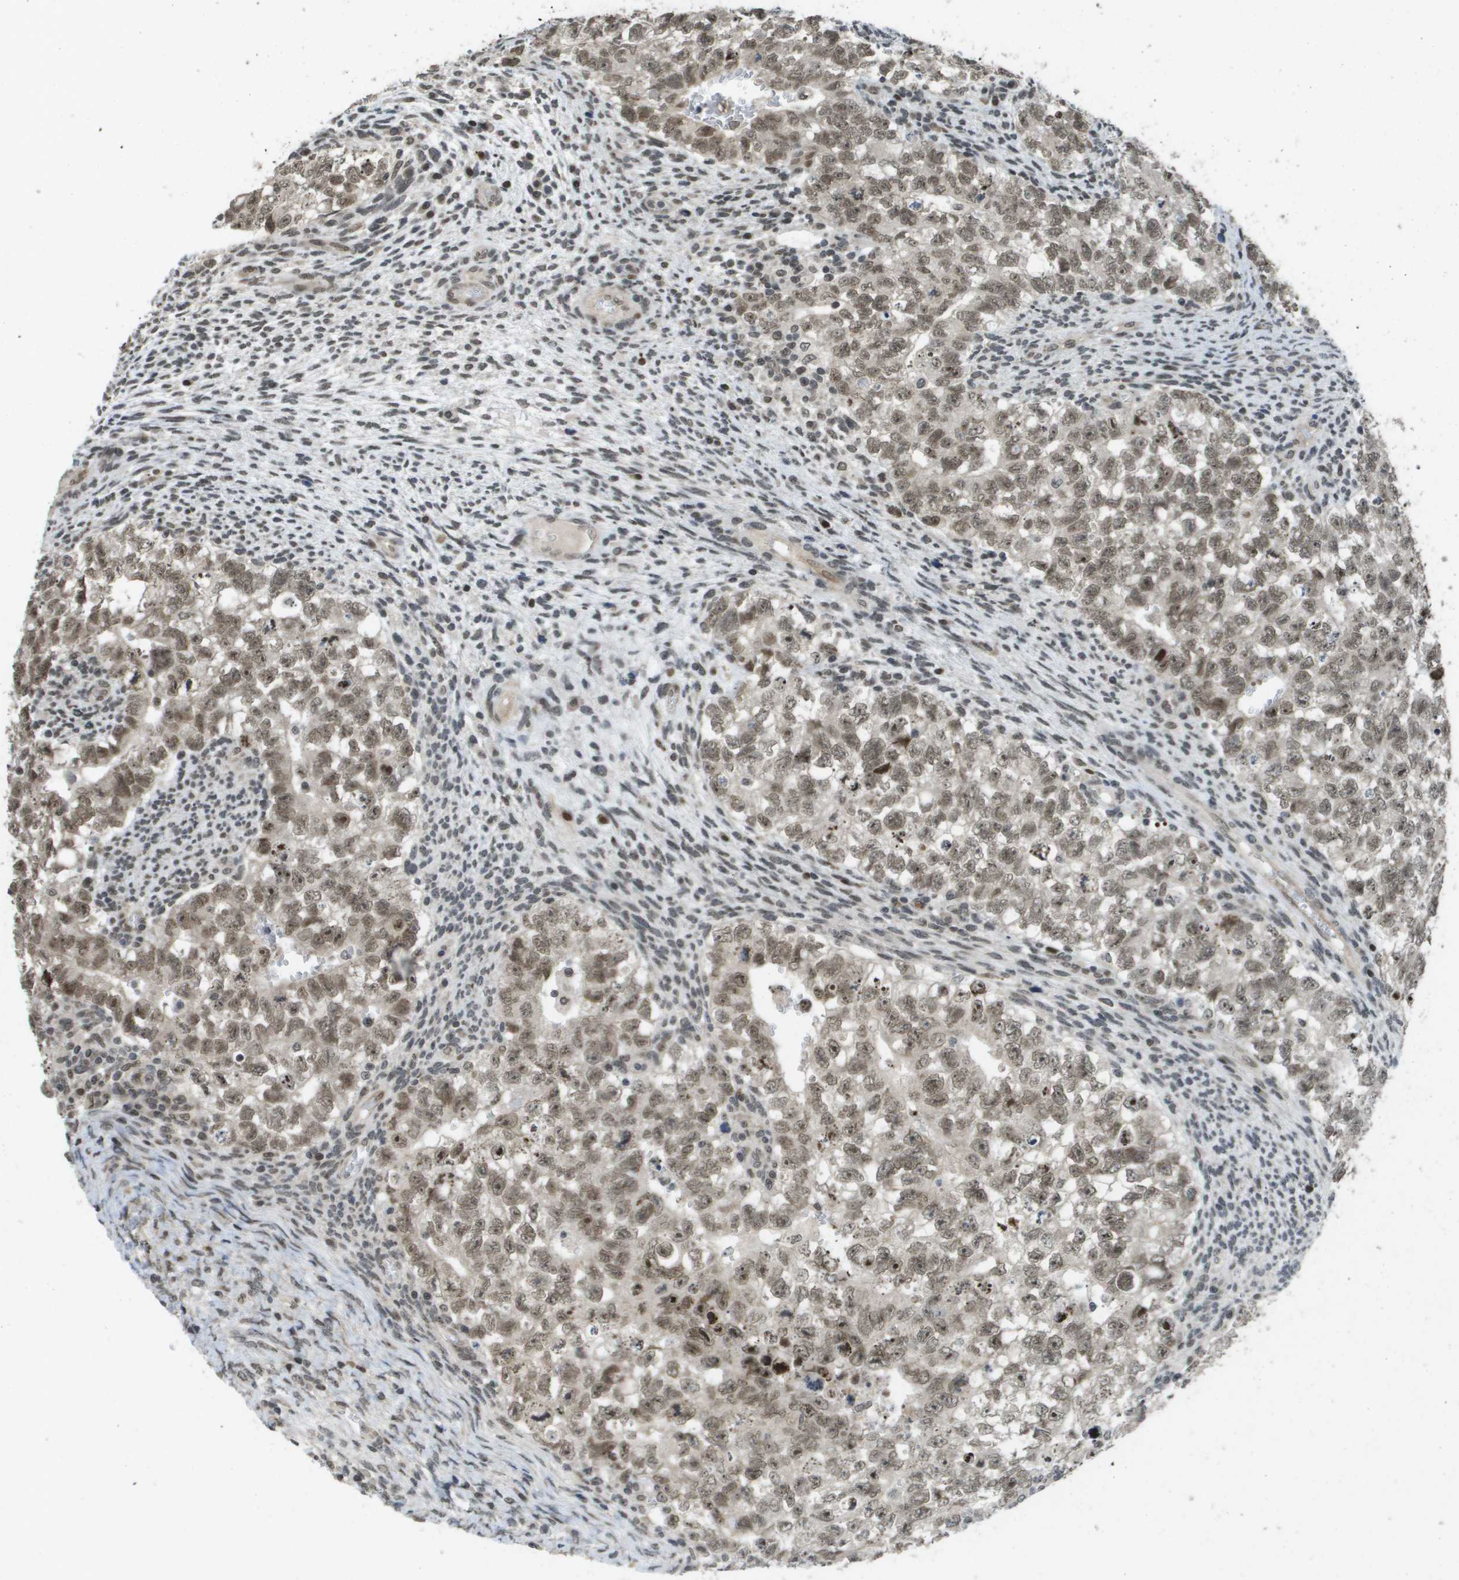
{"staining": {"intensity": "moderate", "quantity": ">75%", "location": "nuclear"}, "tissue": "testis cancer", "cell_type": "Tumor cells", "image_type": "cancer", "snomed": [{"axis": "morphology", "description": "Seminoma, NOS"}, {"axis": "morphology", "description": "Carcinoma, Embryonal, NOS"}, {"axis": "topography", "description": "Testis"}], "caption": "Protein expression by immunohistochemistry (IHC) displays moderate nuclear staining in about >75% of tumor cells in testis cancer (embryonal carcinoma).", "gene": "KAT5", "patient": {"sex": "male", "age": 38}}